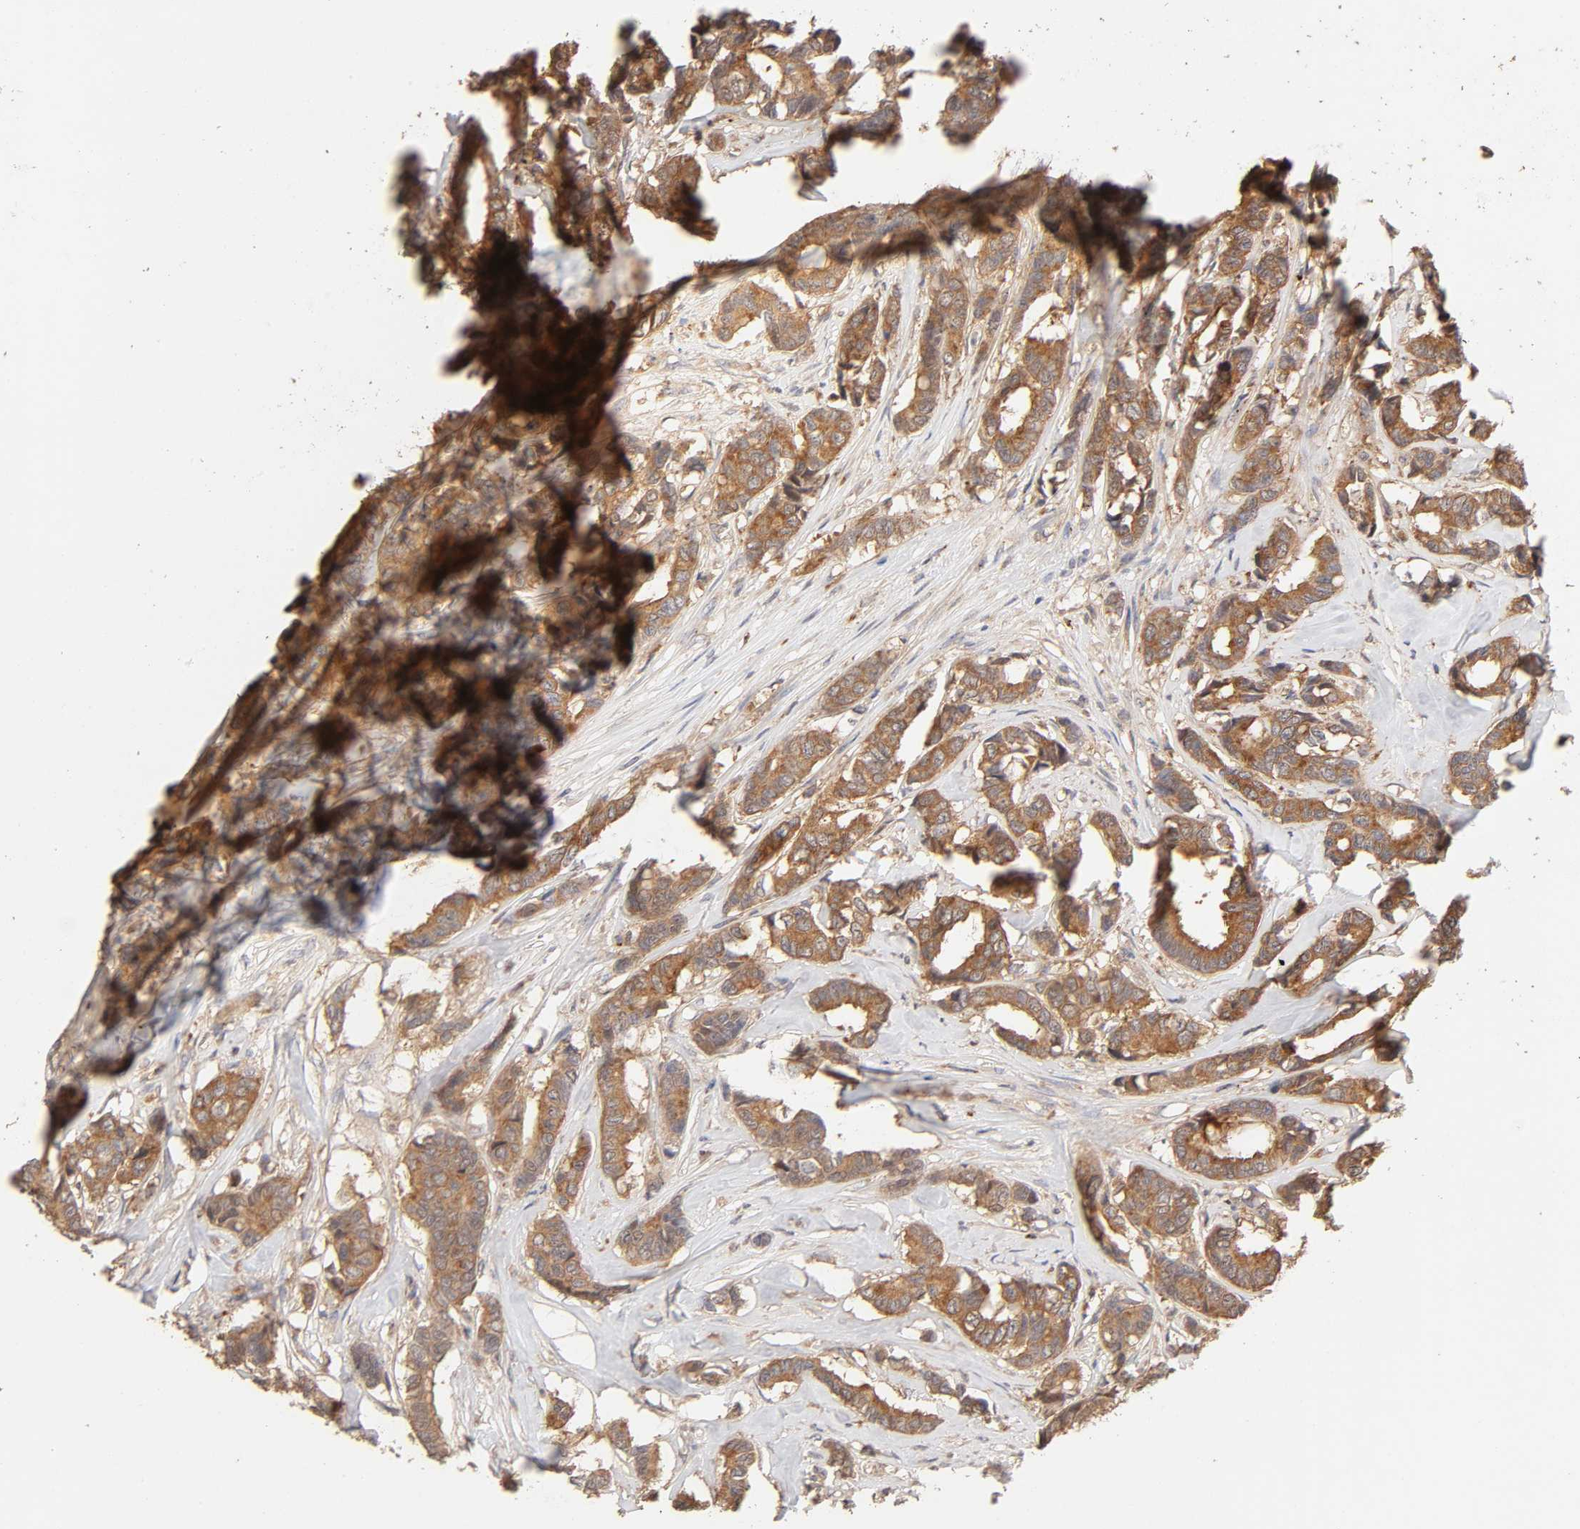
{"staining": {"intensity": "moderate", "quantity": ">75%", "location": "cytoplasmic/membranous"}, "tissue": "breast cancer", "cell_type": "Tumor cells", "image_type": "cancer", "snomed": [{"axis": "morphology", "description": "Duct carcinoma"}, {"axis": "topography", "description": "Breast"}], "caption": "This histopathology image displays immunohistochemistry (IHC) staining of breast cancer, with medium moderate cytoplasmic/membranous positivity in about >75% of tumor cells.", "gene": "AP1G2", "patient": {"sex": "female", "age": 87}}